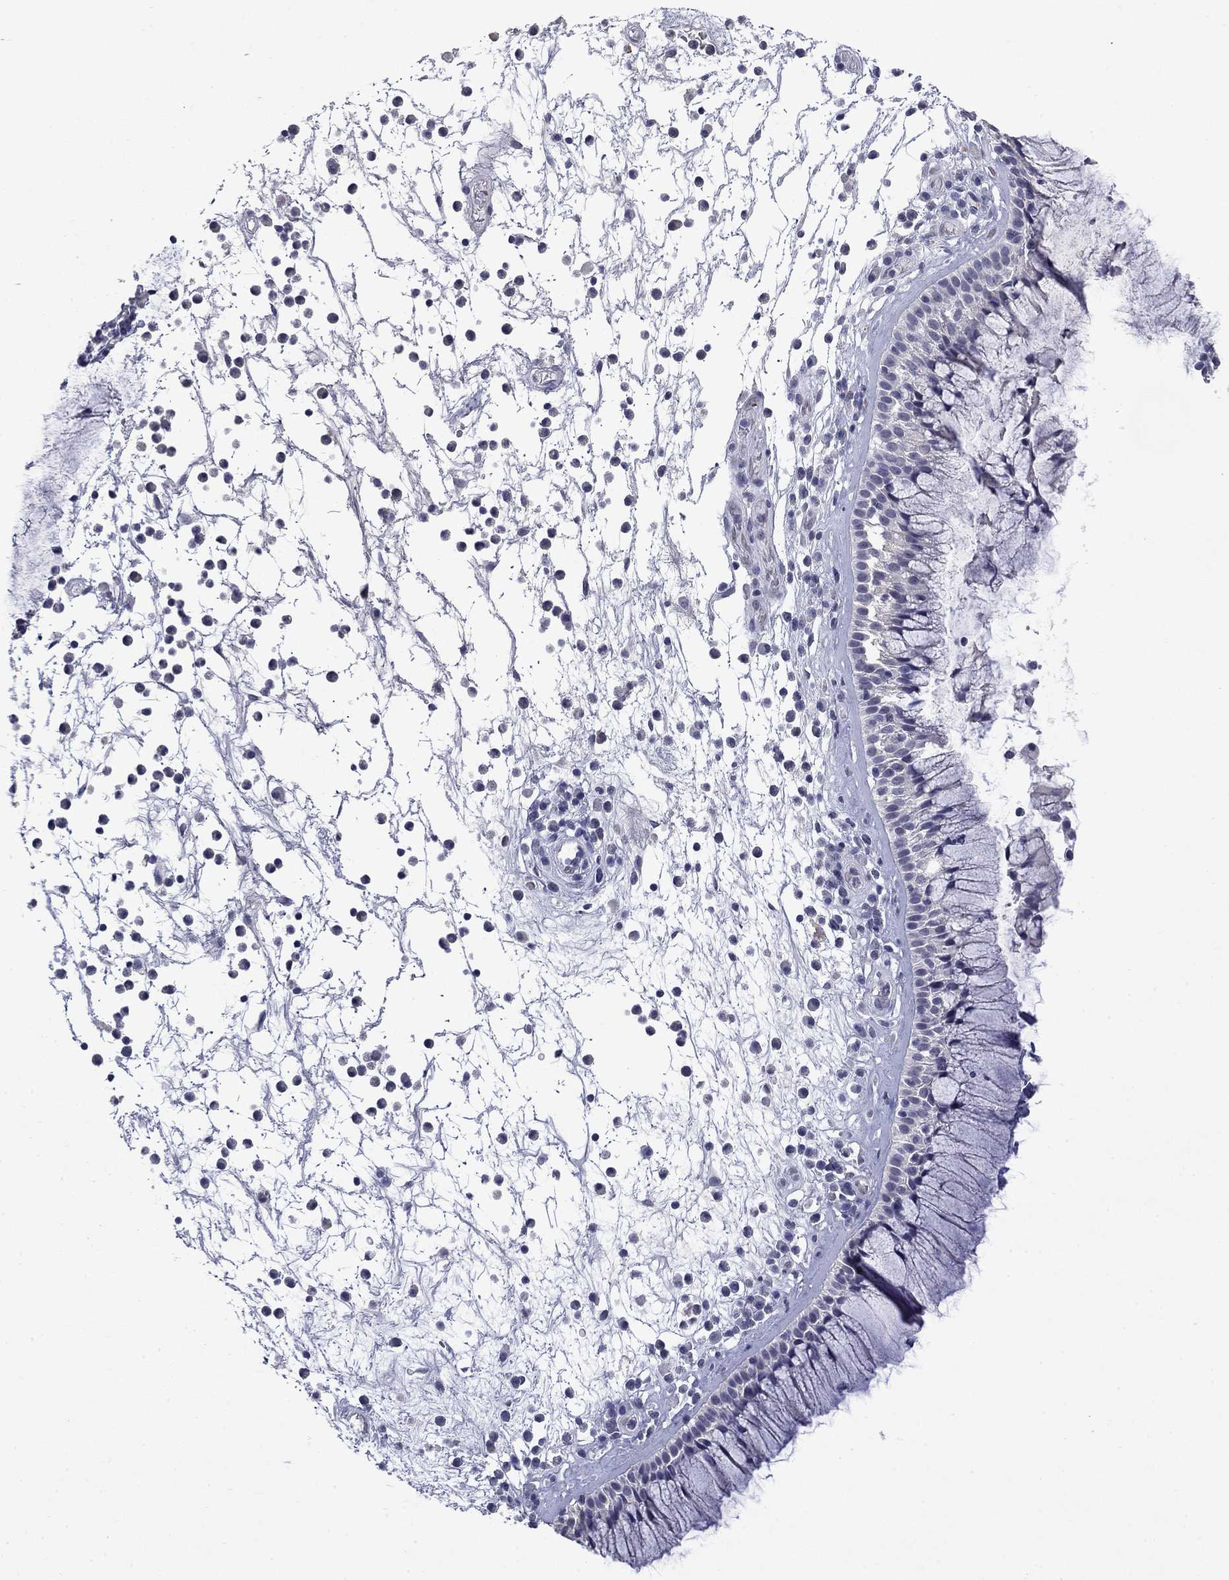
{"staining": {"intensity": "negative", "quantity": "none", "location": "none"}, "tissue": "nasopharynx", "cell_type": "Respiratory epithelial cells", "image_type": "normal", "snomed": [{"axis": "morphology", "description": "Normal tissue, NOS"}, {"axis": "topography", "description": "Nasopharynx"}], "caption": "Human nasopharynx stained for a protein using IHC demonstrates no expression in respiratory epithelial cells.", "gene": "SLC51A", "patient": {"sex": "male", "age": 77}}